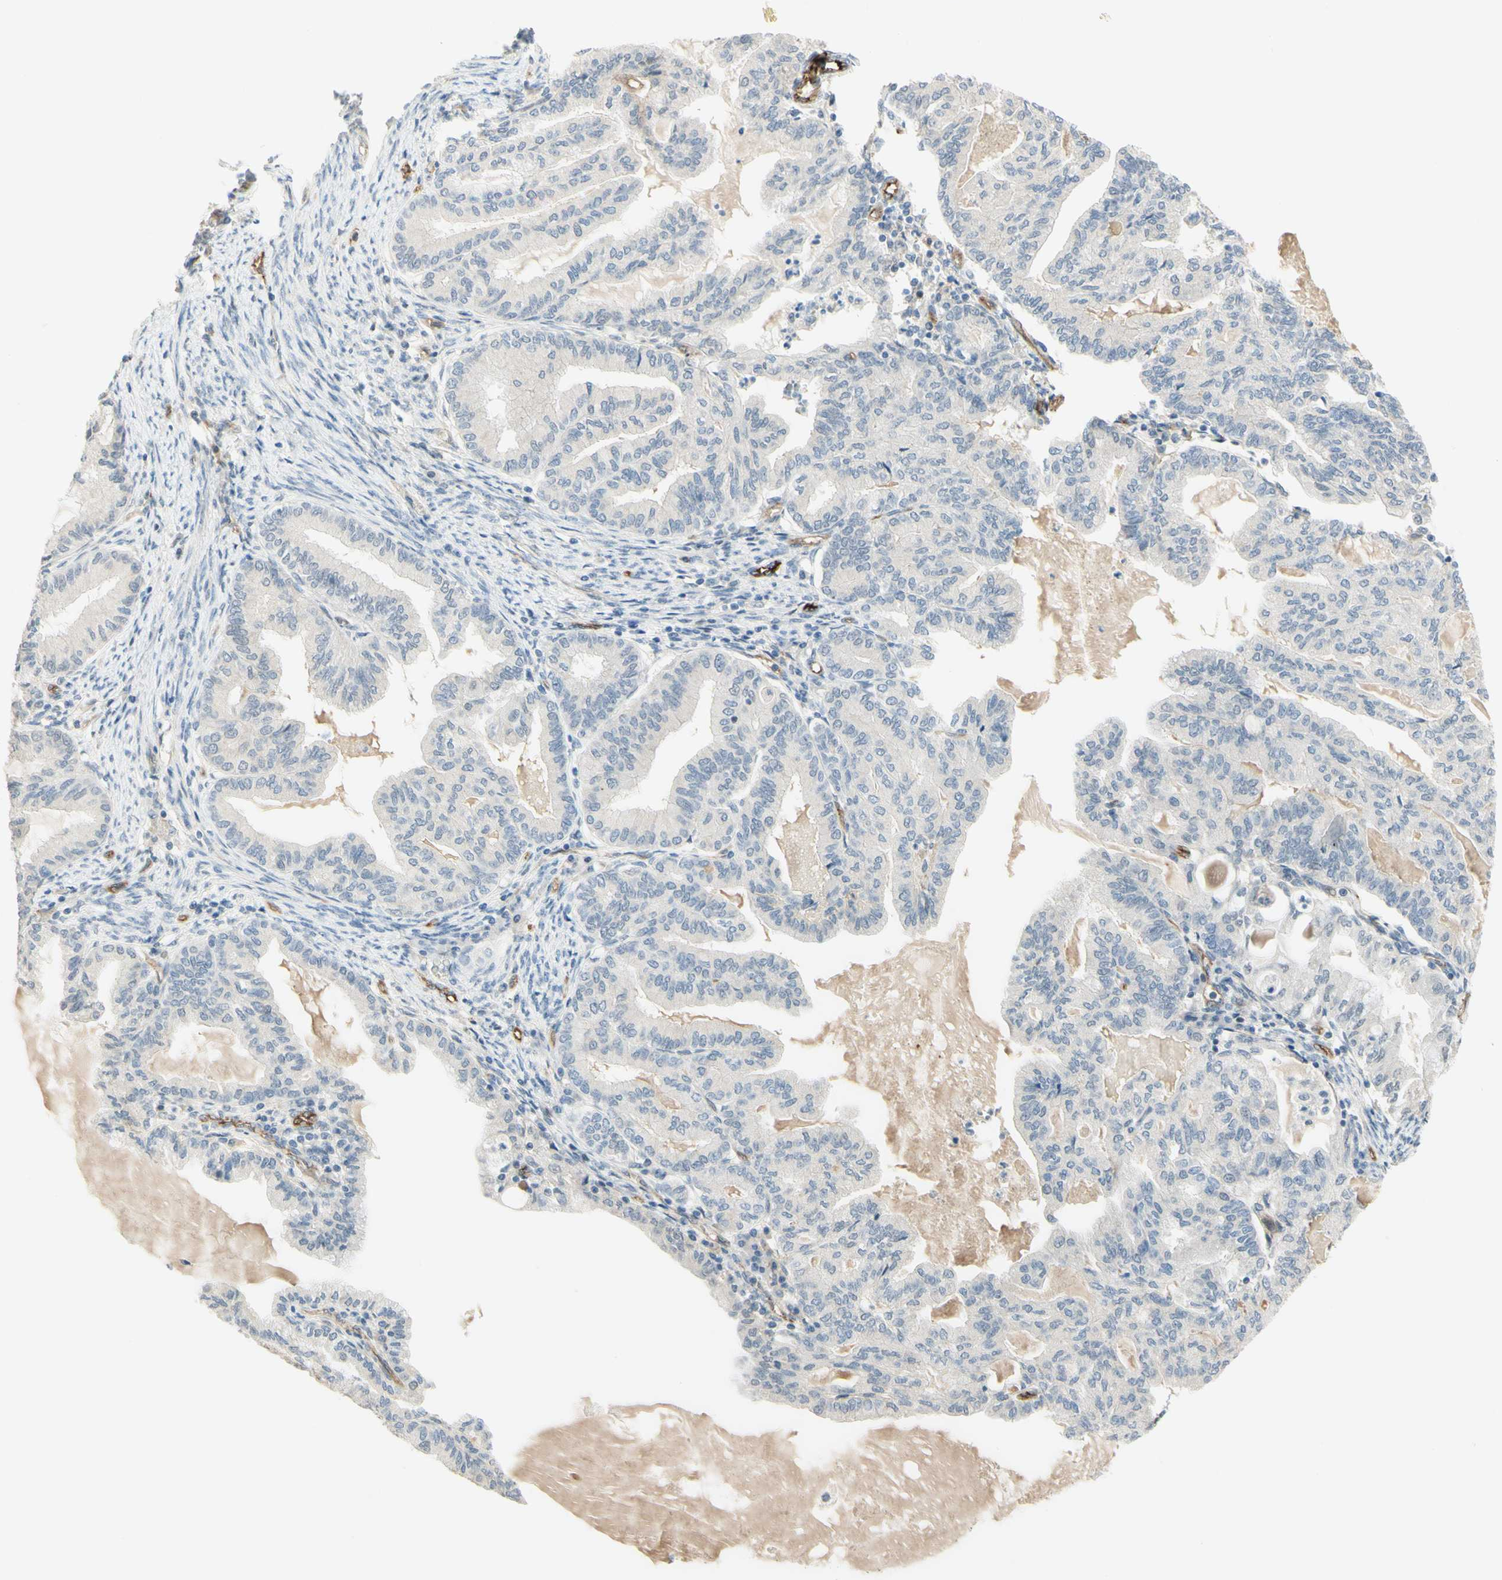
{"staining": {"intensity": "negative", "quantity": "none", "location": "none"}, "tissue": "endometrial cancer", "cell_type": "Tumor cells", "image_type": "cancer", "snomed": [{"axis": "morphology", "description": "Adenocarcinoma, NOS"}, {"axis": "topography", "description": "Endometrium"}], "caption": "This histopathology image is of adenocarcinoma (endometrial) stained with immunohistochemistry (IHC) to label a protein in brown with the nuclei are counter-stained blue. There is no positivity in tumor cells.", "gene": "ANGPT2", "patient": {"sex": "female", "age": 86}}